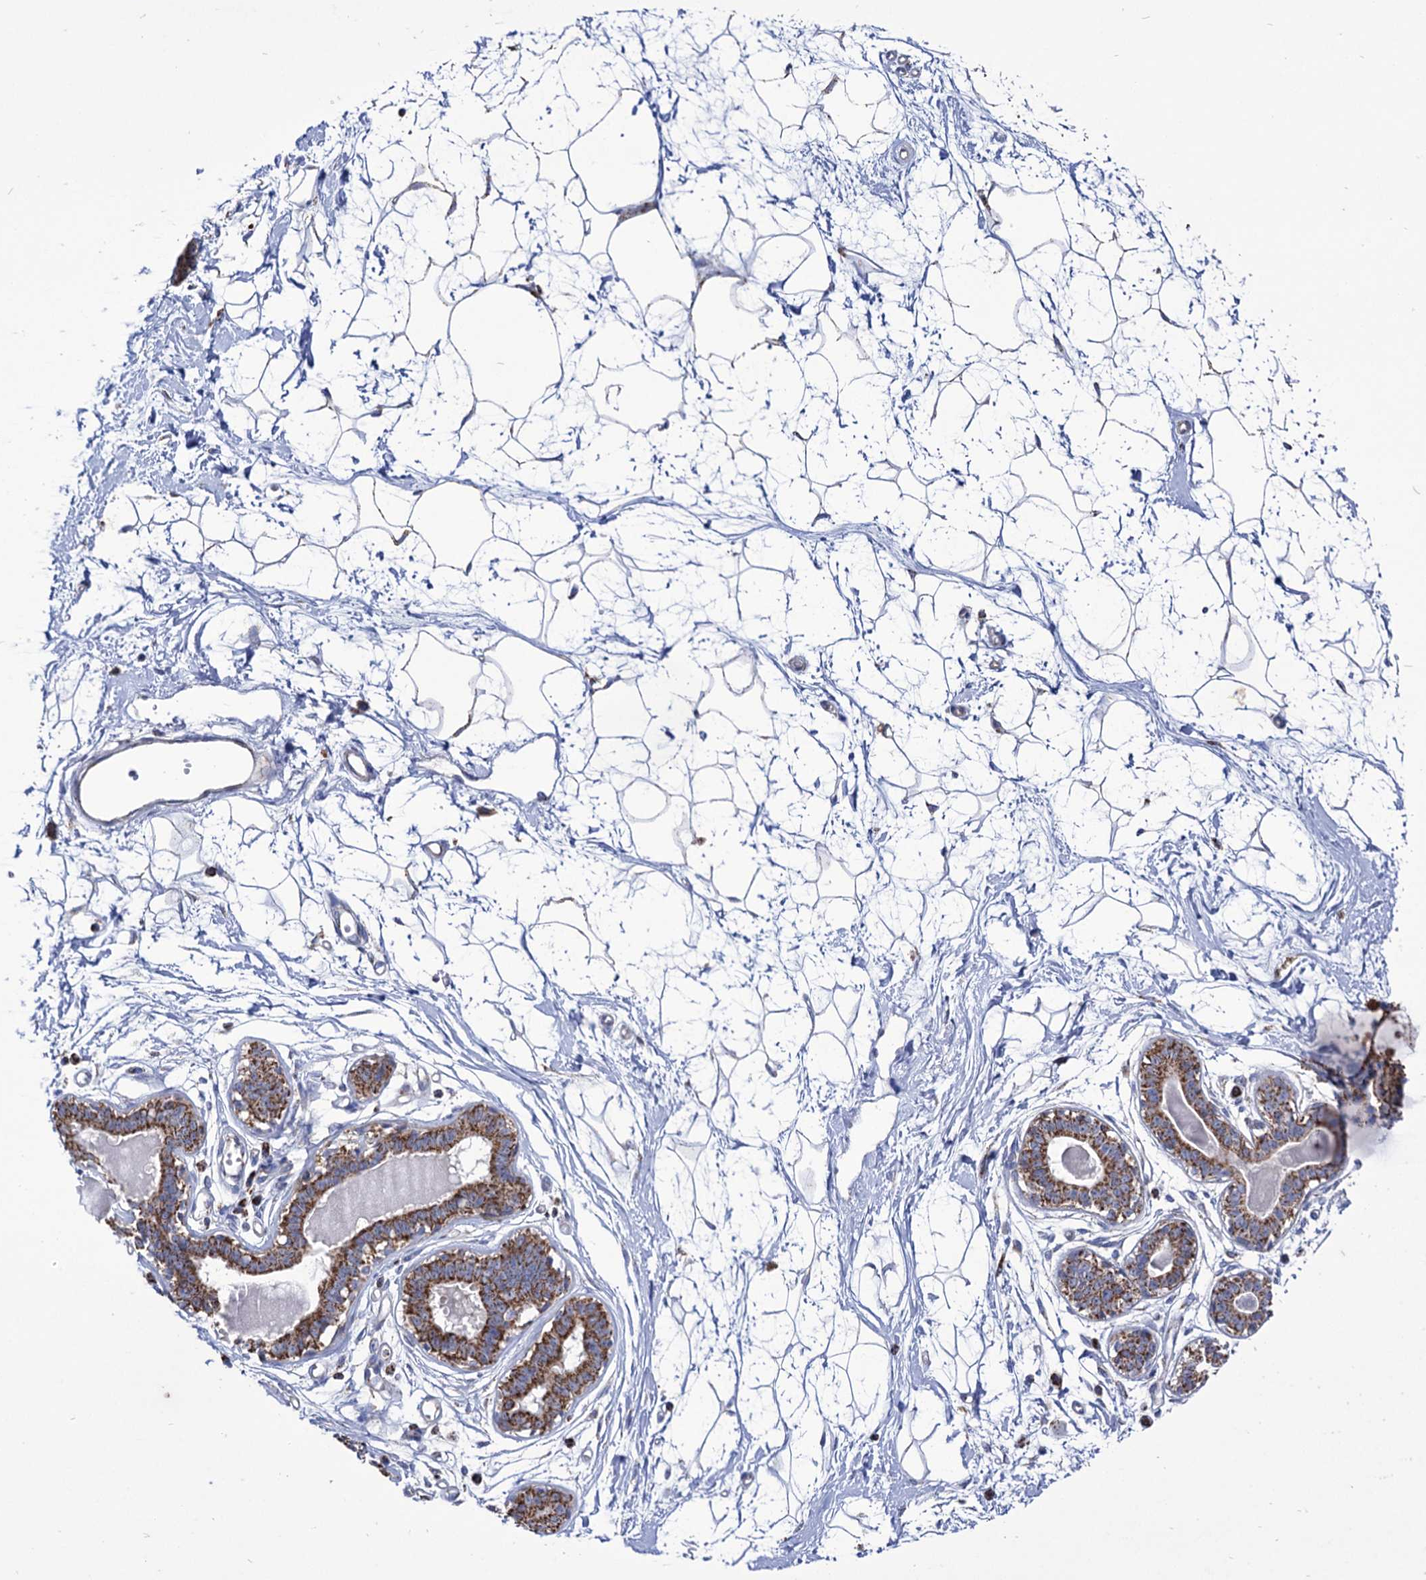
{"staining": {"intensity": "negative", "quantity": "none", "location": "none"}, "tissue": "breast", "cell_type": "Adipocytes", "image_type": "normal", "snomed": [{"axis": "morphology", "description": "Normal tissue, NOS"}, {"axis": "topography", "description": "Breast"}], "caption": "High power microscopy photomicrograph of an immunohistochemistry micrograph of unremarkable breast, revealing no significant staining in adipocytes. Brightfield microscopy of immunohistochemistry stained with DAB (brown) and hematoxylin (blue), captured at high magnification.", "gene": "ABHD10", "patient": {"sex": "female", "age": 45}}